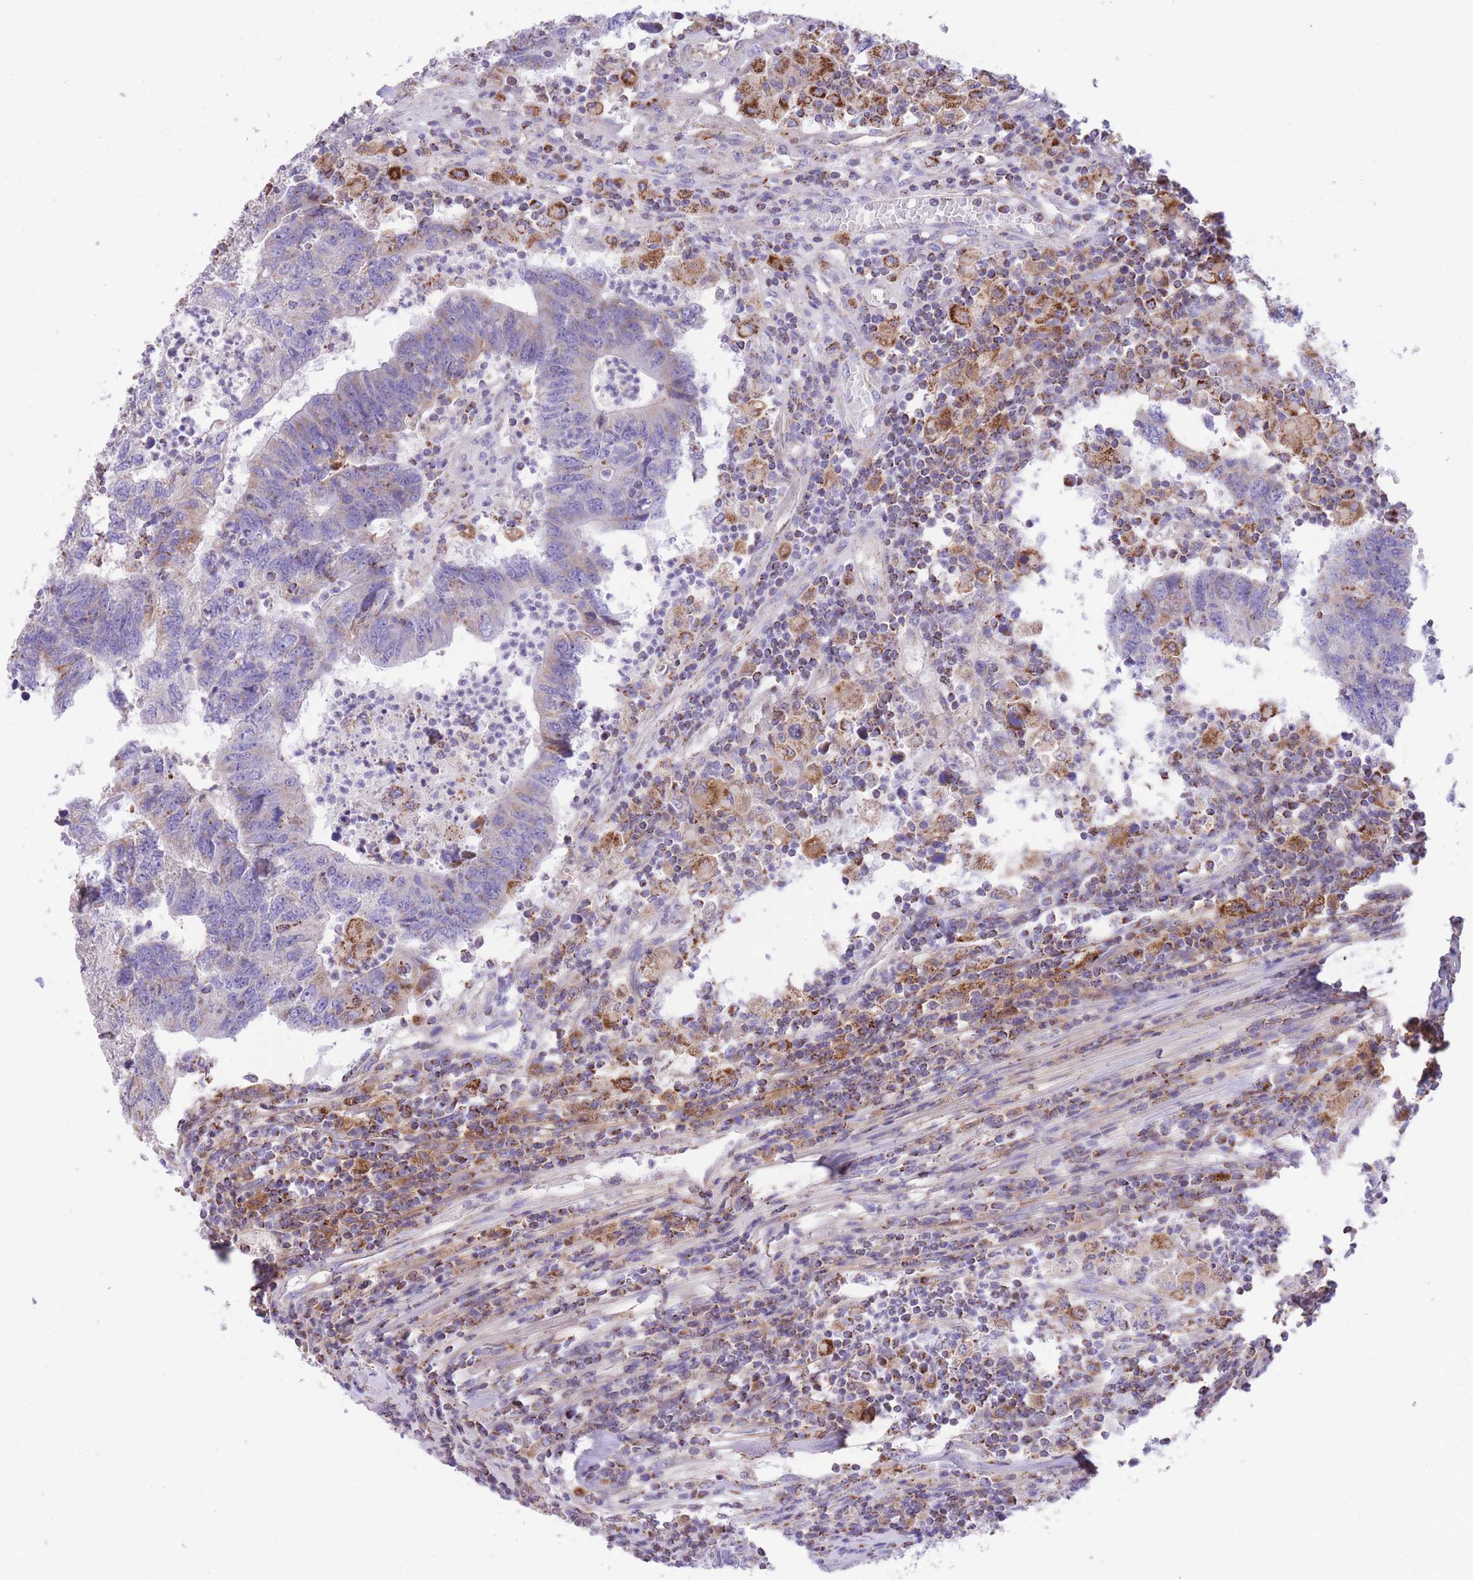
{"staining": {"intensity": "moderate", "quantity": "<25%", "location": "cytoplasmic/membranous"}, "tissue": "colorectal cancer", "cell_type": "Tumor cells", "image_type": "cancer", "snomed": [{"axis": "morphology", "description": "Adenocarcinoma, NOS"}, {"axis": "topography", "description": "Colon"}], "caption": "Immunohistochemical staining of human colorectal cancer displays moderate cytoplasmic/membranous protein staining in about <25% of tumor cells.", "gene": "ST3GAL3", "patient": {"sex": "female", "age": 48}}